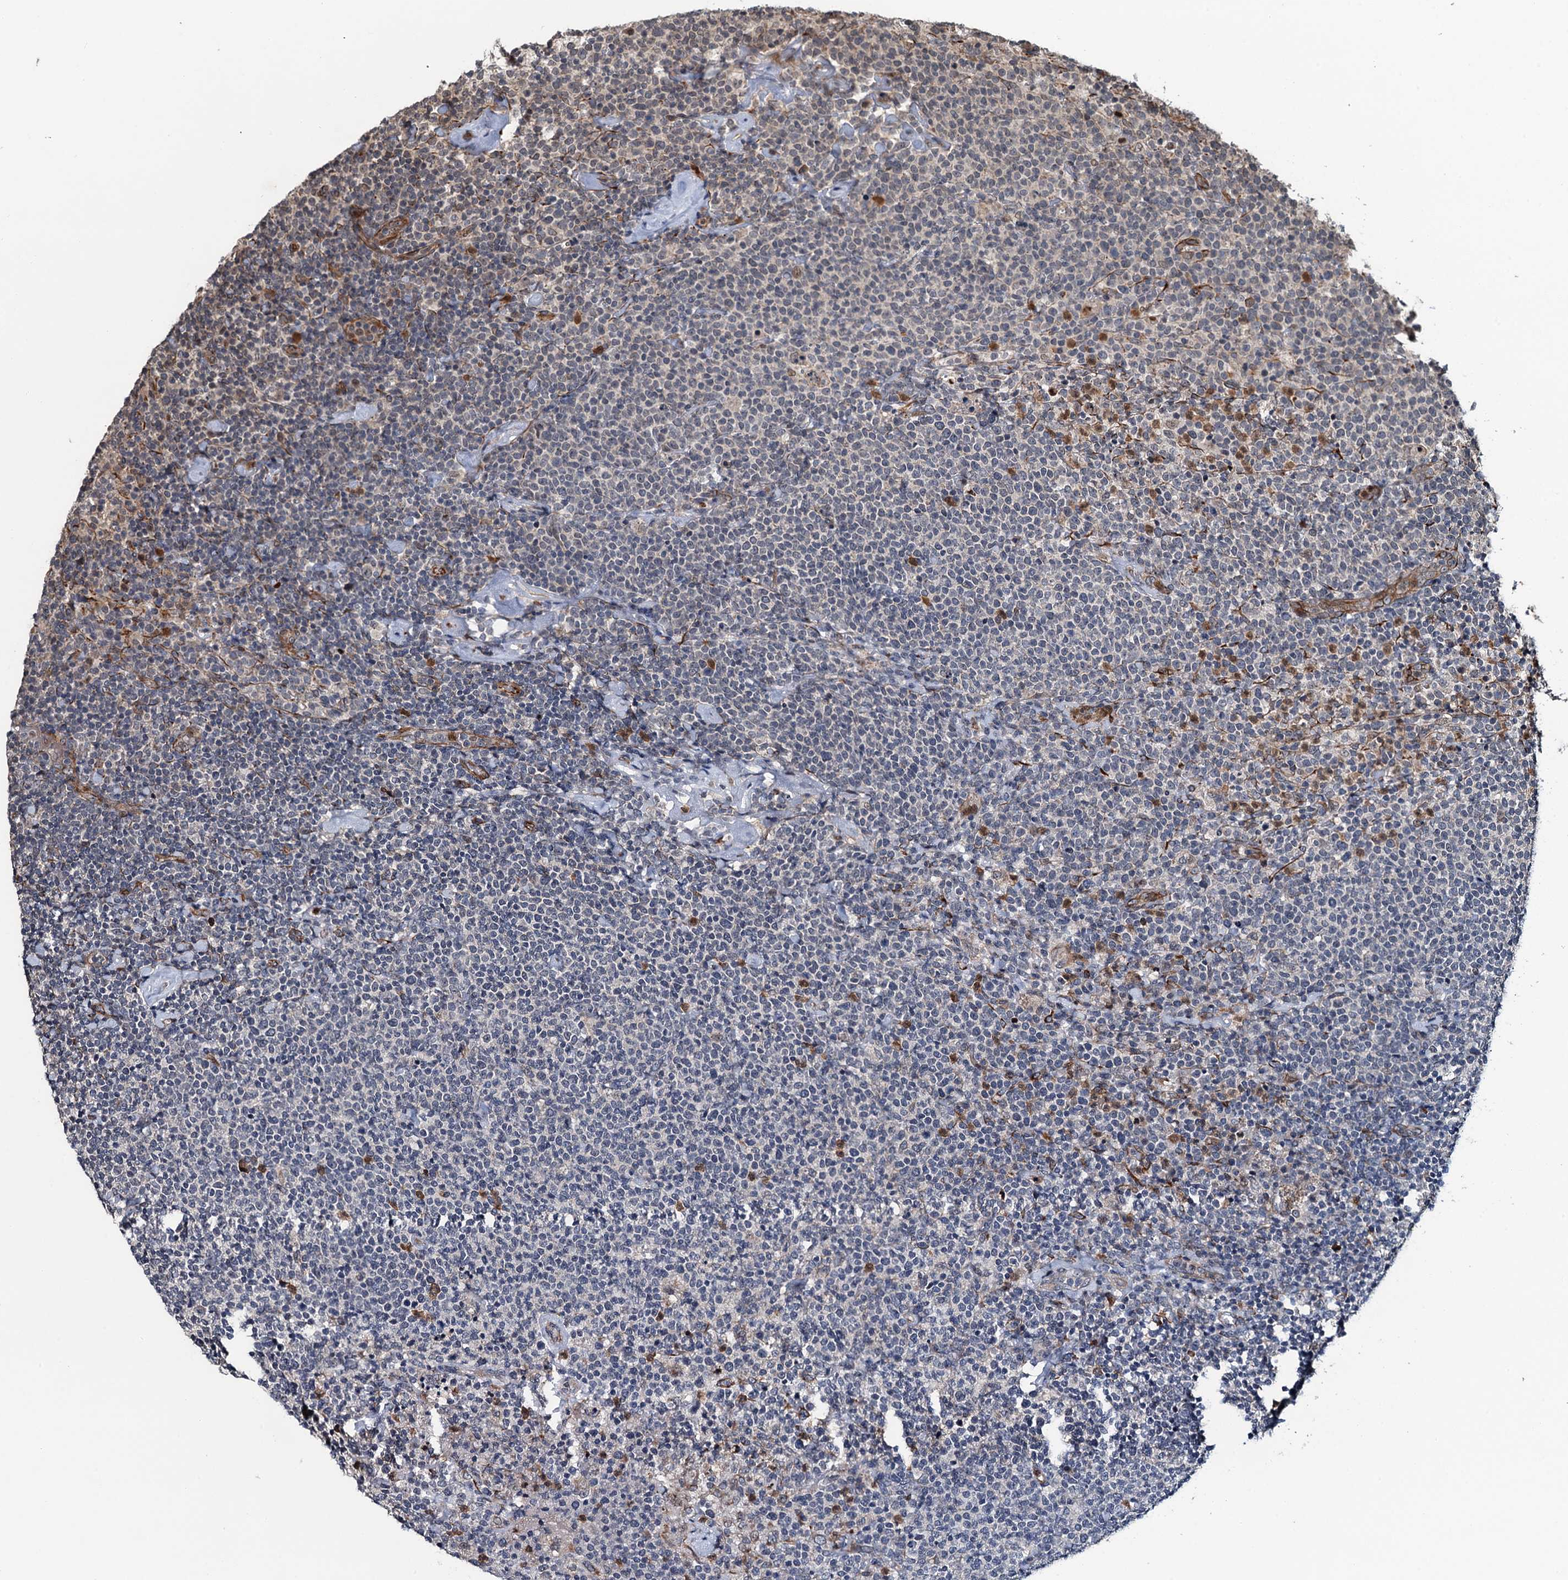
{"staining": {"intensity": "negative", "quantity": "none", "location": "none"}, "tissue": "lymphoma", "cell_type": "Tumor cells", "image_type": "cancer", "snomed": [{"axis": "morphology", "description": "Malignant lymphoma, non-Hodgkin's type, High grade"}, {"axis": "topography", "description": "Lymph node"}], "caption": "Immunohistochemistry of malignant lymphoma, non-Hodgkin's type (high-grade) demonstrates no expression in tumor cells. Nuclei are stained in blue.", "gene": "WHAMM", "patient": {"sex": "male", "age": 61}}